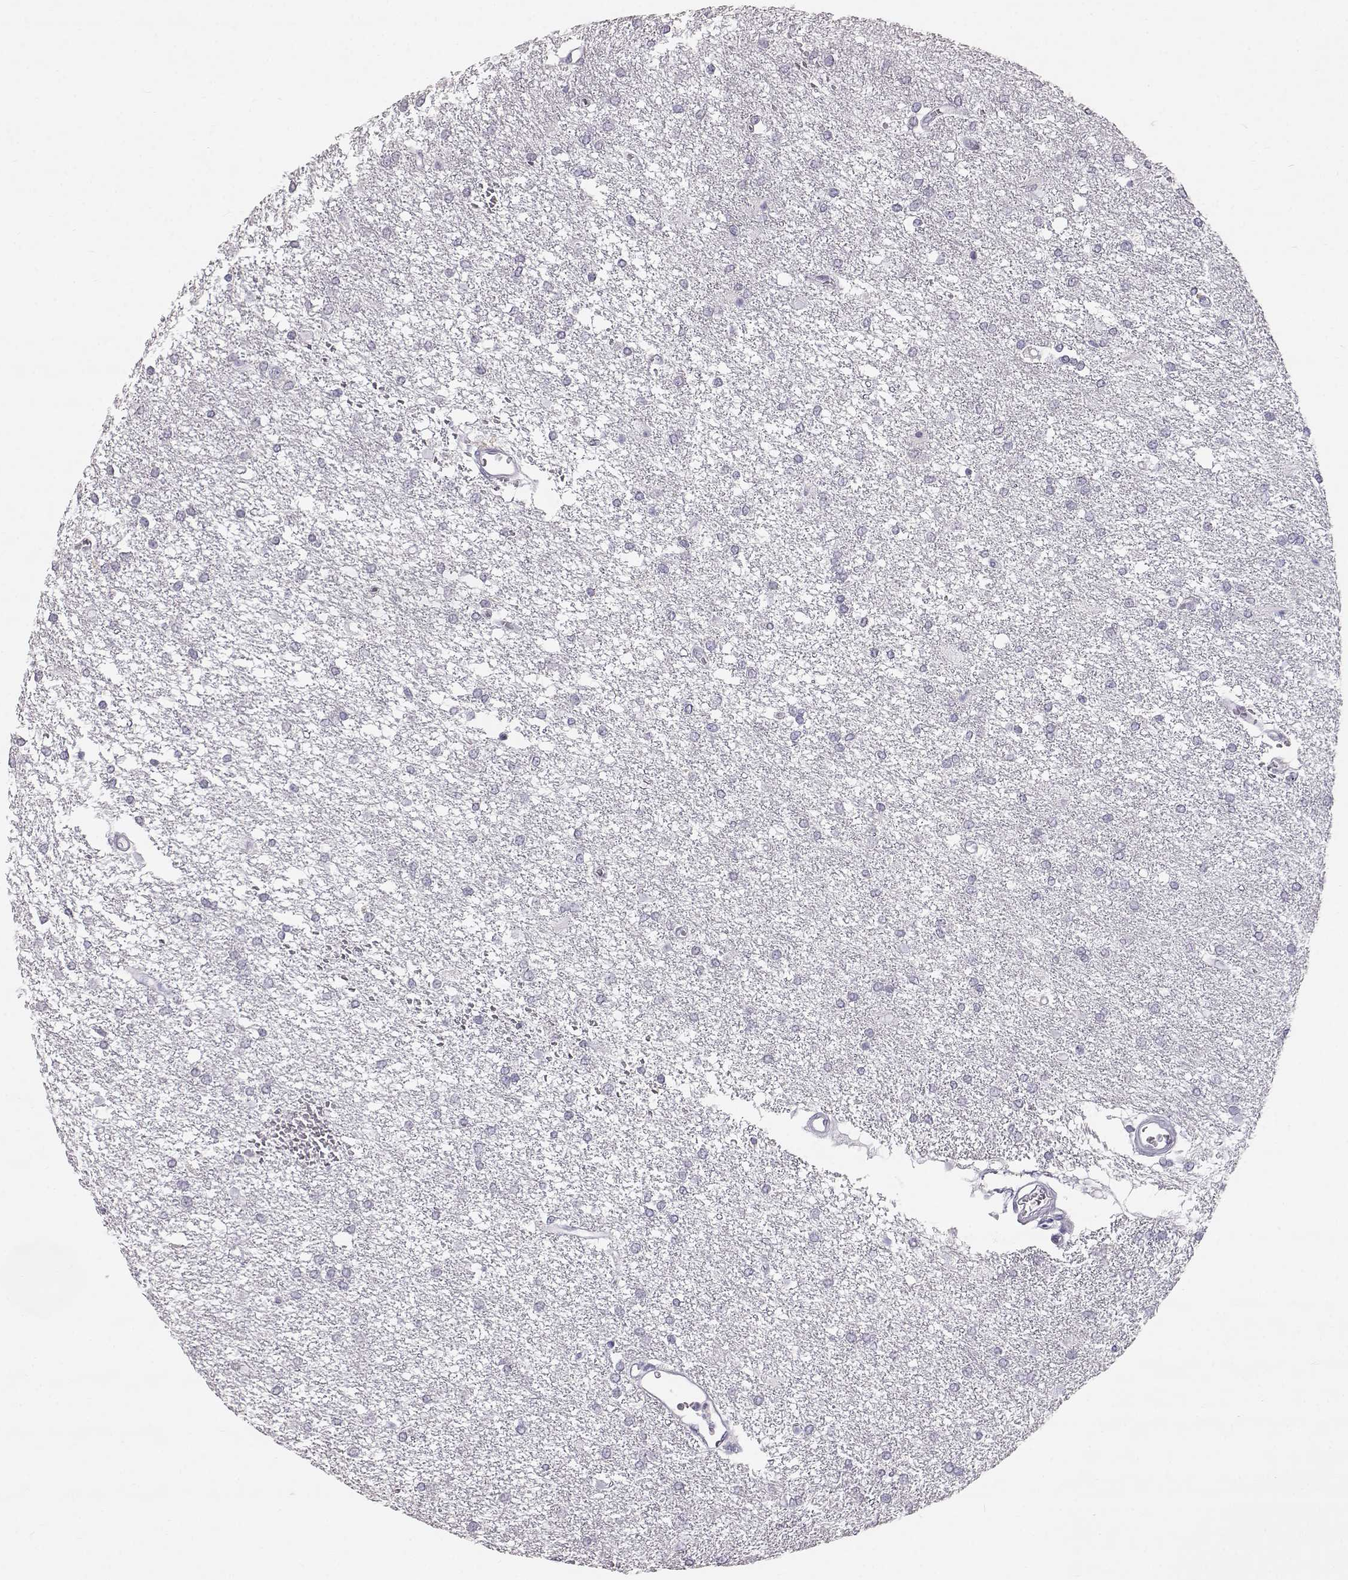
{"staining": {"intensity": "negative", "quantity": "none", "location": "none"}, "tissue": "glioma", "cell_type": "Tumor cells", "image_type": "cancer", "snomed": [{"axis": "morphology", "description": "Glioma, malignant, High grade"}, {"axis": "topography", "description": "Brain"}], "caption": "The micrograph exhibits no significant expression in tumor cells of glioma. (Brightfield microscopy of DAB immunohistochemistry at high magnification).", "gene": "KRT33A", "patient": {"sex": "female", "age": 61}}